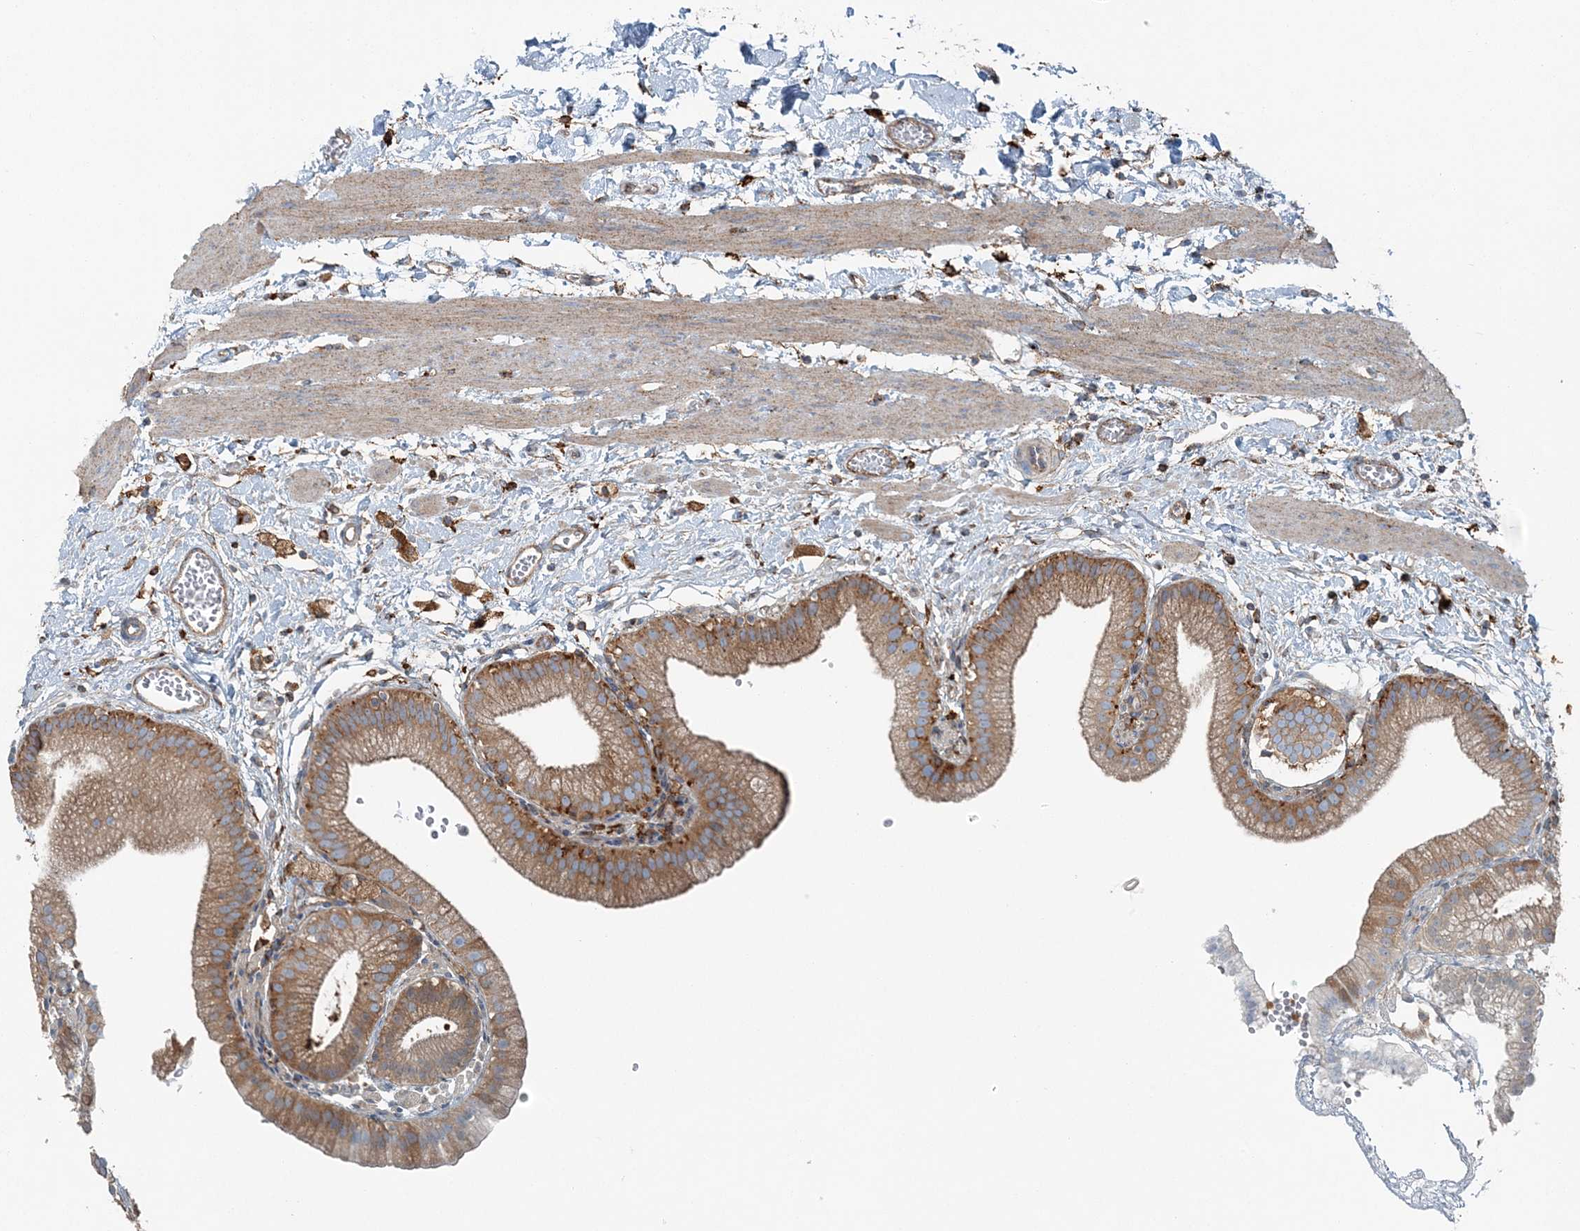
{"staining": {"intensity": "moderate", "quantity": ">75%", "location": "cytoplasmic/membranous"}, "tissue": "gallbladder", "cell_type": "Glandular cells", "image_type": "normal", "snomed": [{"axis": "morphology", "description": "Normal tissue, NOS"}, {"axis": "topography", "description": "Gallbladder"}], "caption": "High-power microscopy captured an immunohistochemistry histopathology image of normal gallbladder, revealing moderate cytoplasmic/membranous staining in approximately >75% of glandular cells. The protein of interest is shown in brown color, while the nuclei are stained blue.", "gene": "SNX2", "patient": {"sex": "male", "age": 55}}